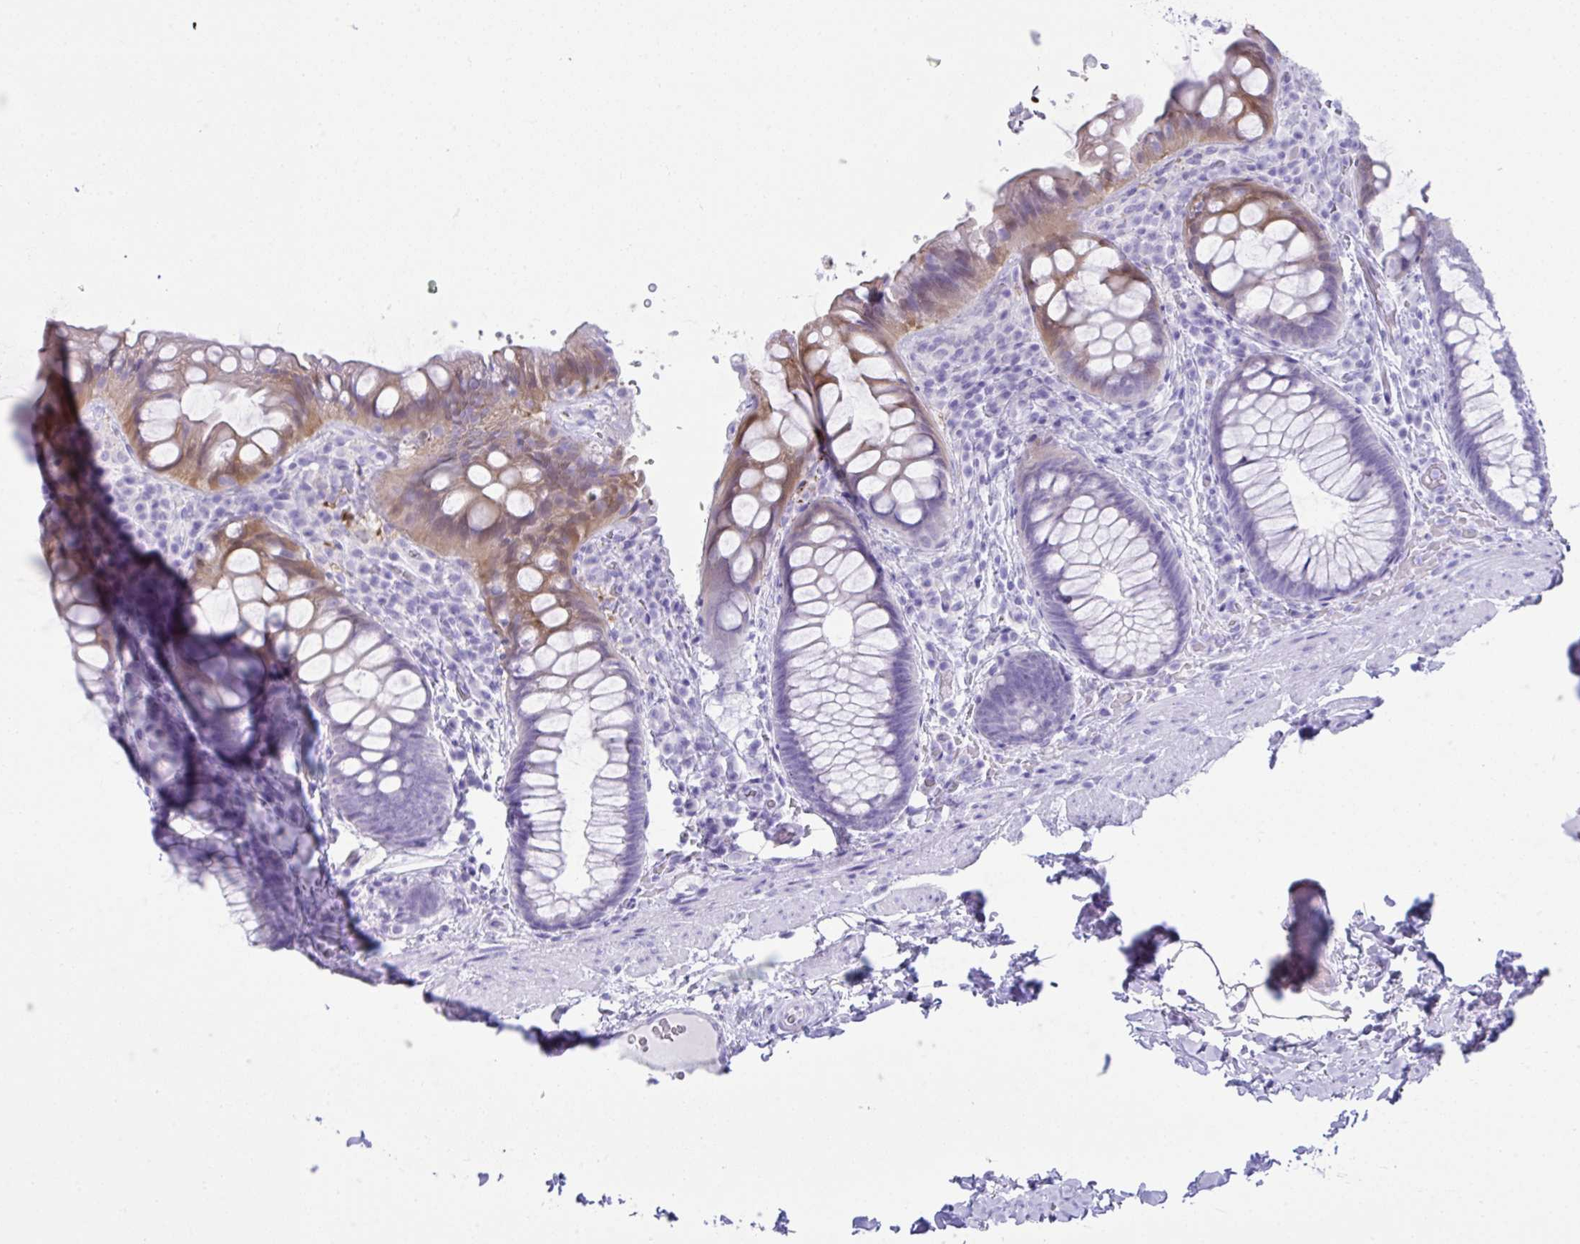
{"staining": {"intensity": "moderate", "quantity": "<25%", "location": "cytoplasmic/membranous"}, "tissue": "rectum", "cell_type": "Glandular cells", "image_type": "normal", "snomed": [{"axis": "morphology", "description": "Normal tissue, NOS"}, {"axis": "topography", "description": "Rectum"}], "caption": "The immunohistochemical stain highlights moderate cytoplasmic/membranous expression in glandular cells of unremarkable rectum.", "gene": "PSCA", "patient": {"sex": "female", "age": 69}}